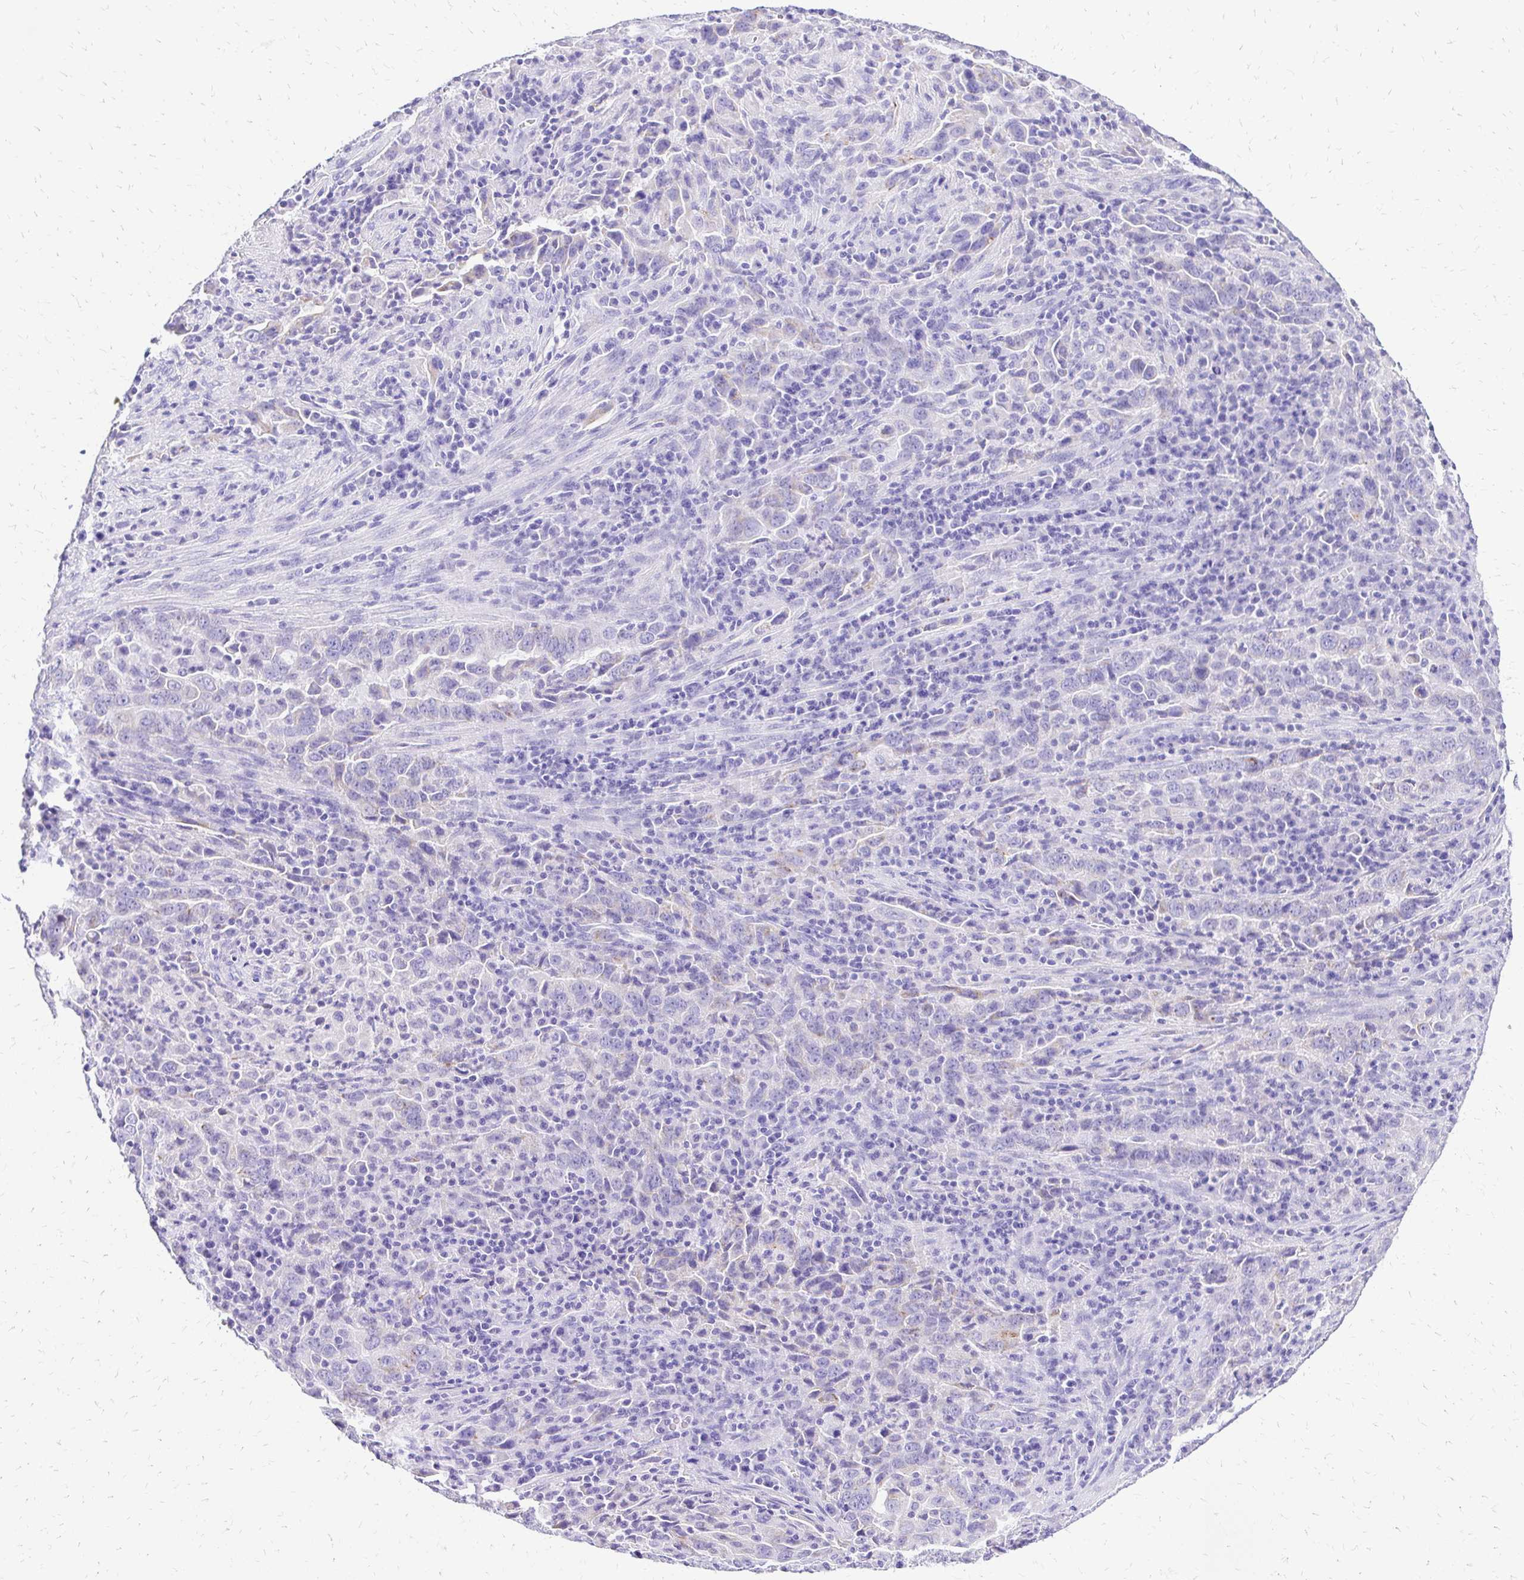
{"staining": {"intensity": "negative", "quantity": "none", "location": "none"}, "tissue": "lung cancer", "cell_type": "Tumor cells", "image_type": "cancer", "snomed": [{"axis": "morphology", "description": "Adenocarcinoma, NOS"}, {"axis": "topography", "description": "Lung"}], "caption": "Immunohistochemistry (IHC) histopathology image of neoplastic tissue: adenocarcinoma (lung) stained with DAB displays no significant protein staining in tumor cells. (DAB (3,3'-diaminobenzidine) IHC visualized using brightfield microscopy, high magnification).", "gene": "S100G", "patient": {"sex": "male", "age": 67}}